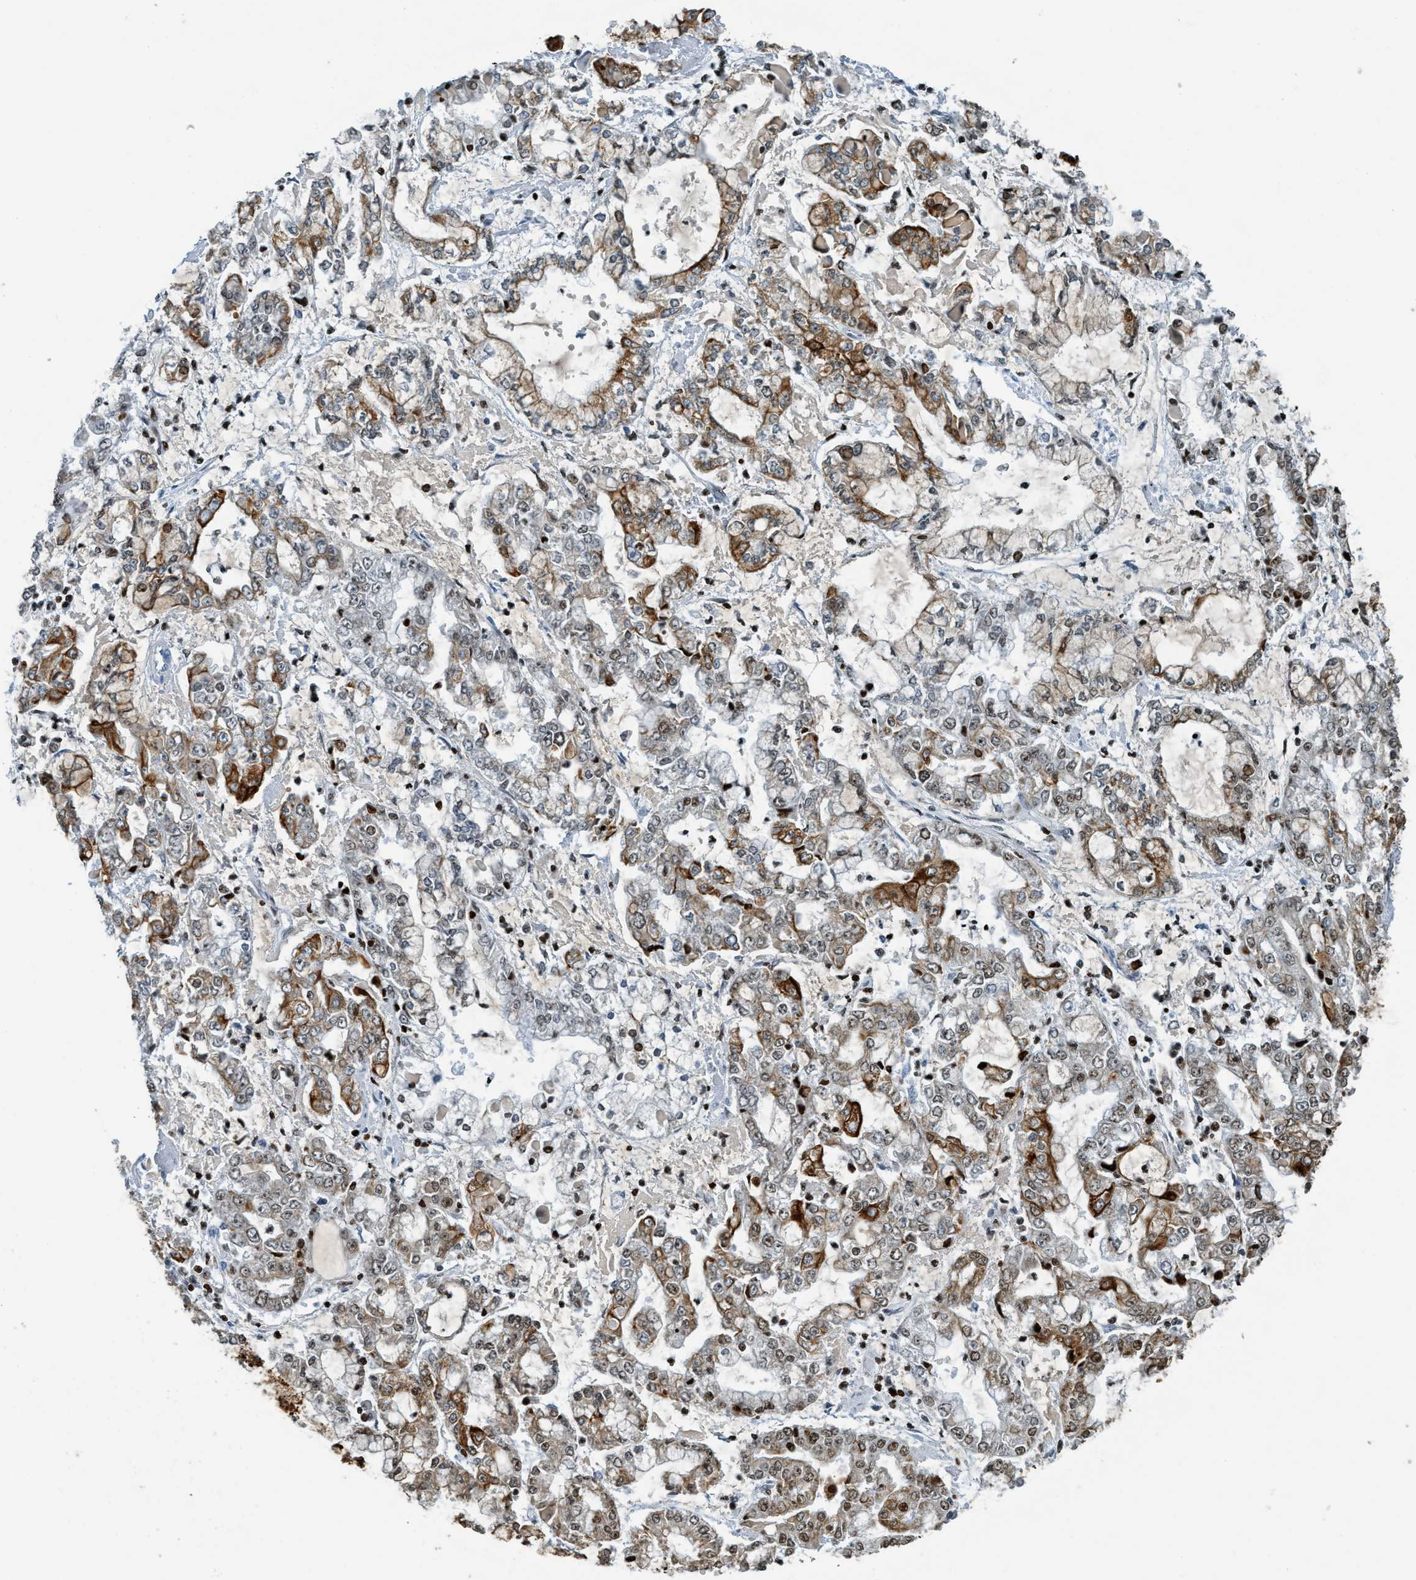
{"staining": {"intensity": "moderate", "quantity": "25%-75%", "location": "cytoplasmic/membranous"}, "tissue": "stomach cancer", "cell_type": "Tumor cells", "image_type": "cancer", "snomed": [{"axis": "morphology", "description": "Adenocarcinoma, NOS"}, {"axis": "topography", "description": "Stomach"}], "caption": "Immunohistochemical staining of human stomach adenocarcinoma shows medium levels of moderate cytoplasmic/membranous positivity in about 25%-75% of tumor cells.", "gene": "SH3D19", "patient": {"sex": "male", "age": 76}}